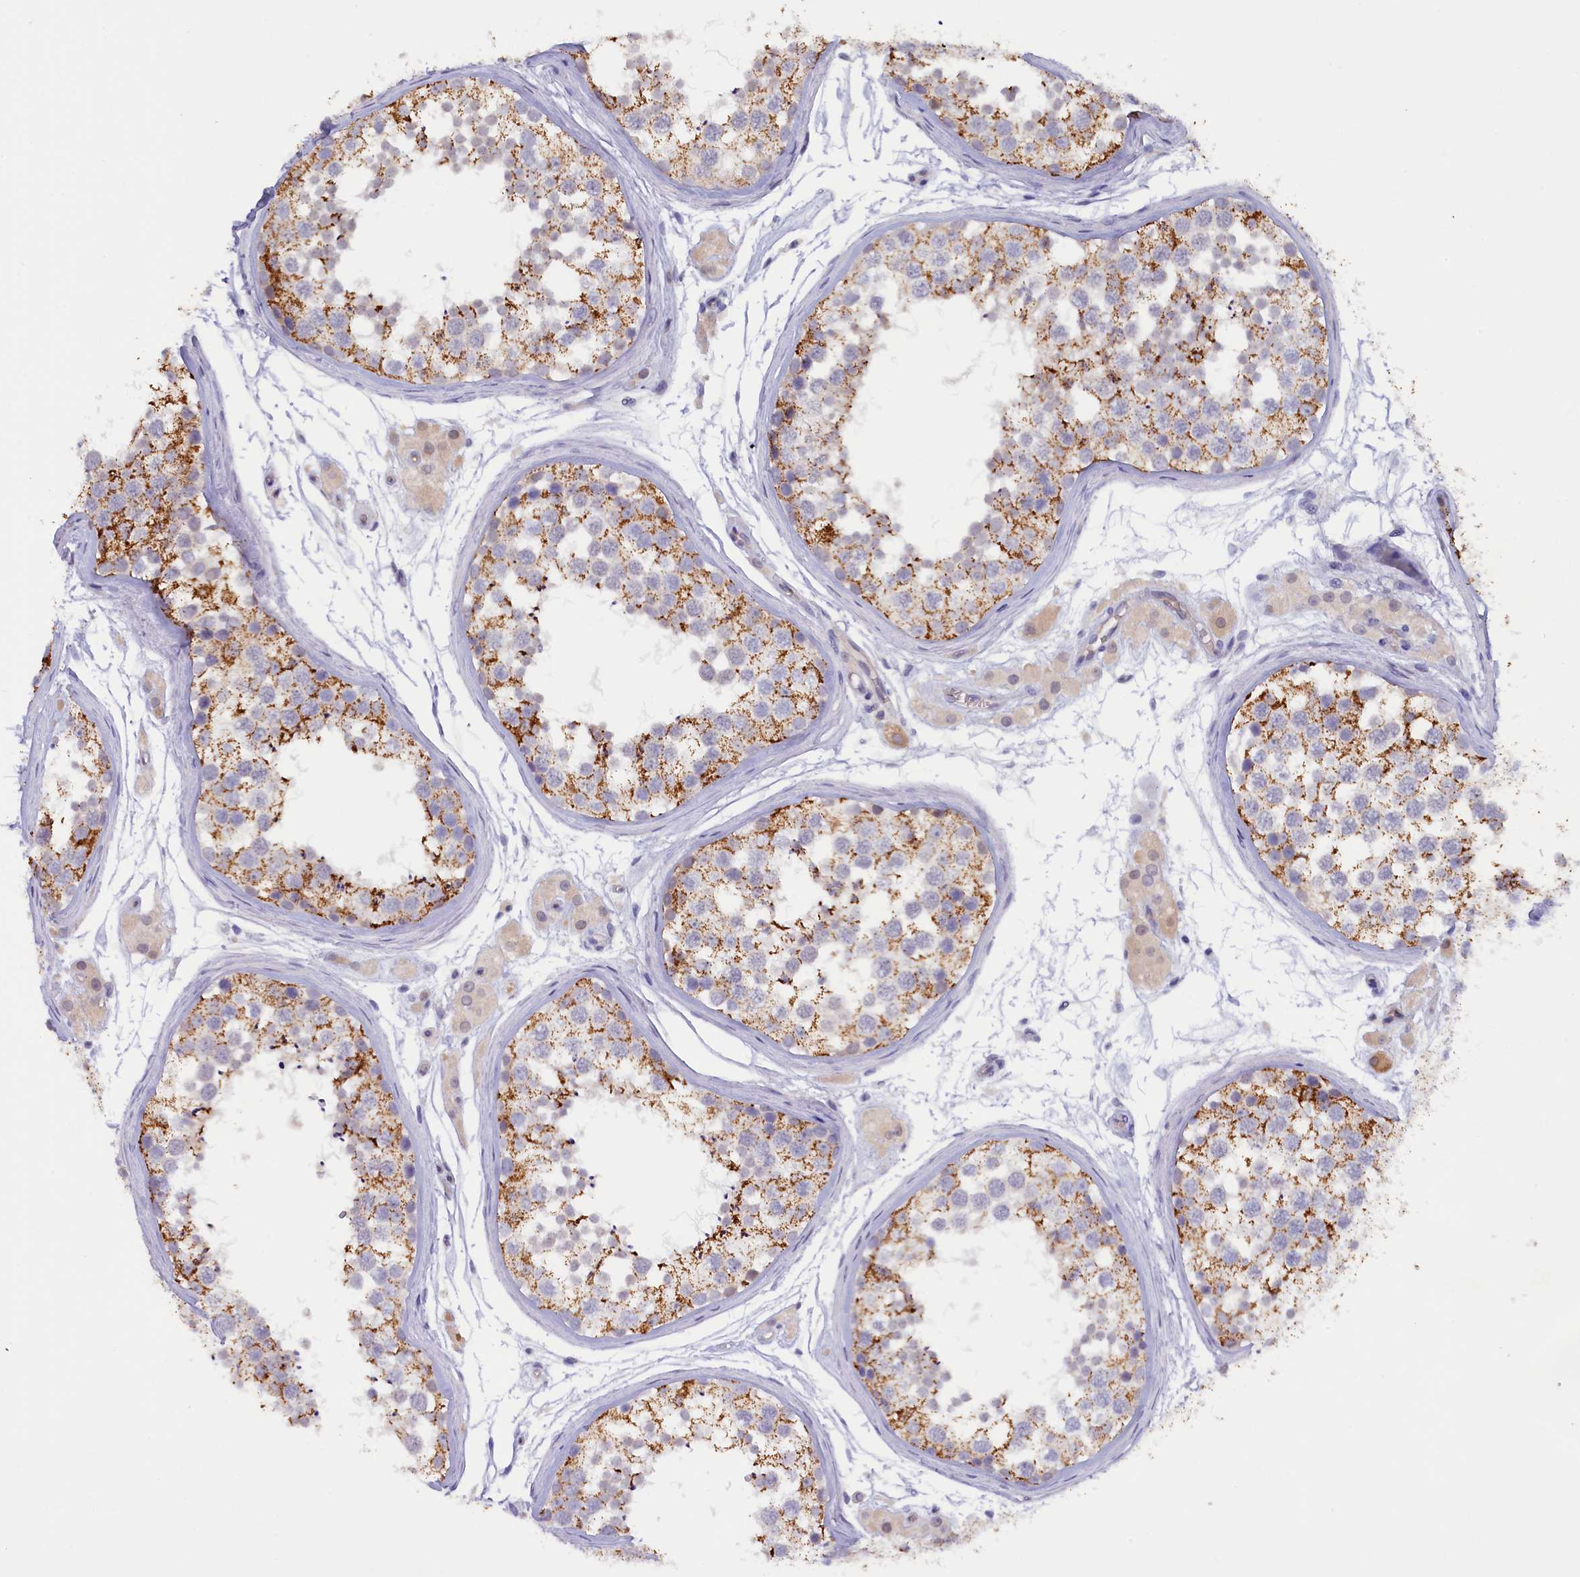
{"staining": {"intensity": "moderate", "quantity": ">75%", "location": "cytoplasmic/membranous"}, "tissue": "testis", "cell_type": "Cells in seminiferous ducts", "image_type": "normal", "snomed": [{"axis": "morphology", "description": "Normal tissue, NOS"}, {"axis": "topography", "description": "Testis"}], "caption": "Normal testis reveals moderate cytoplasmic/membranous positivity in about >75% of cells in seminiferous ducts, visualized by immunohistochemistry.", "gene": "ZSWIM4", "patient": {"sex": "male", "age": 56}}